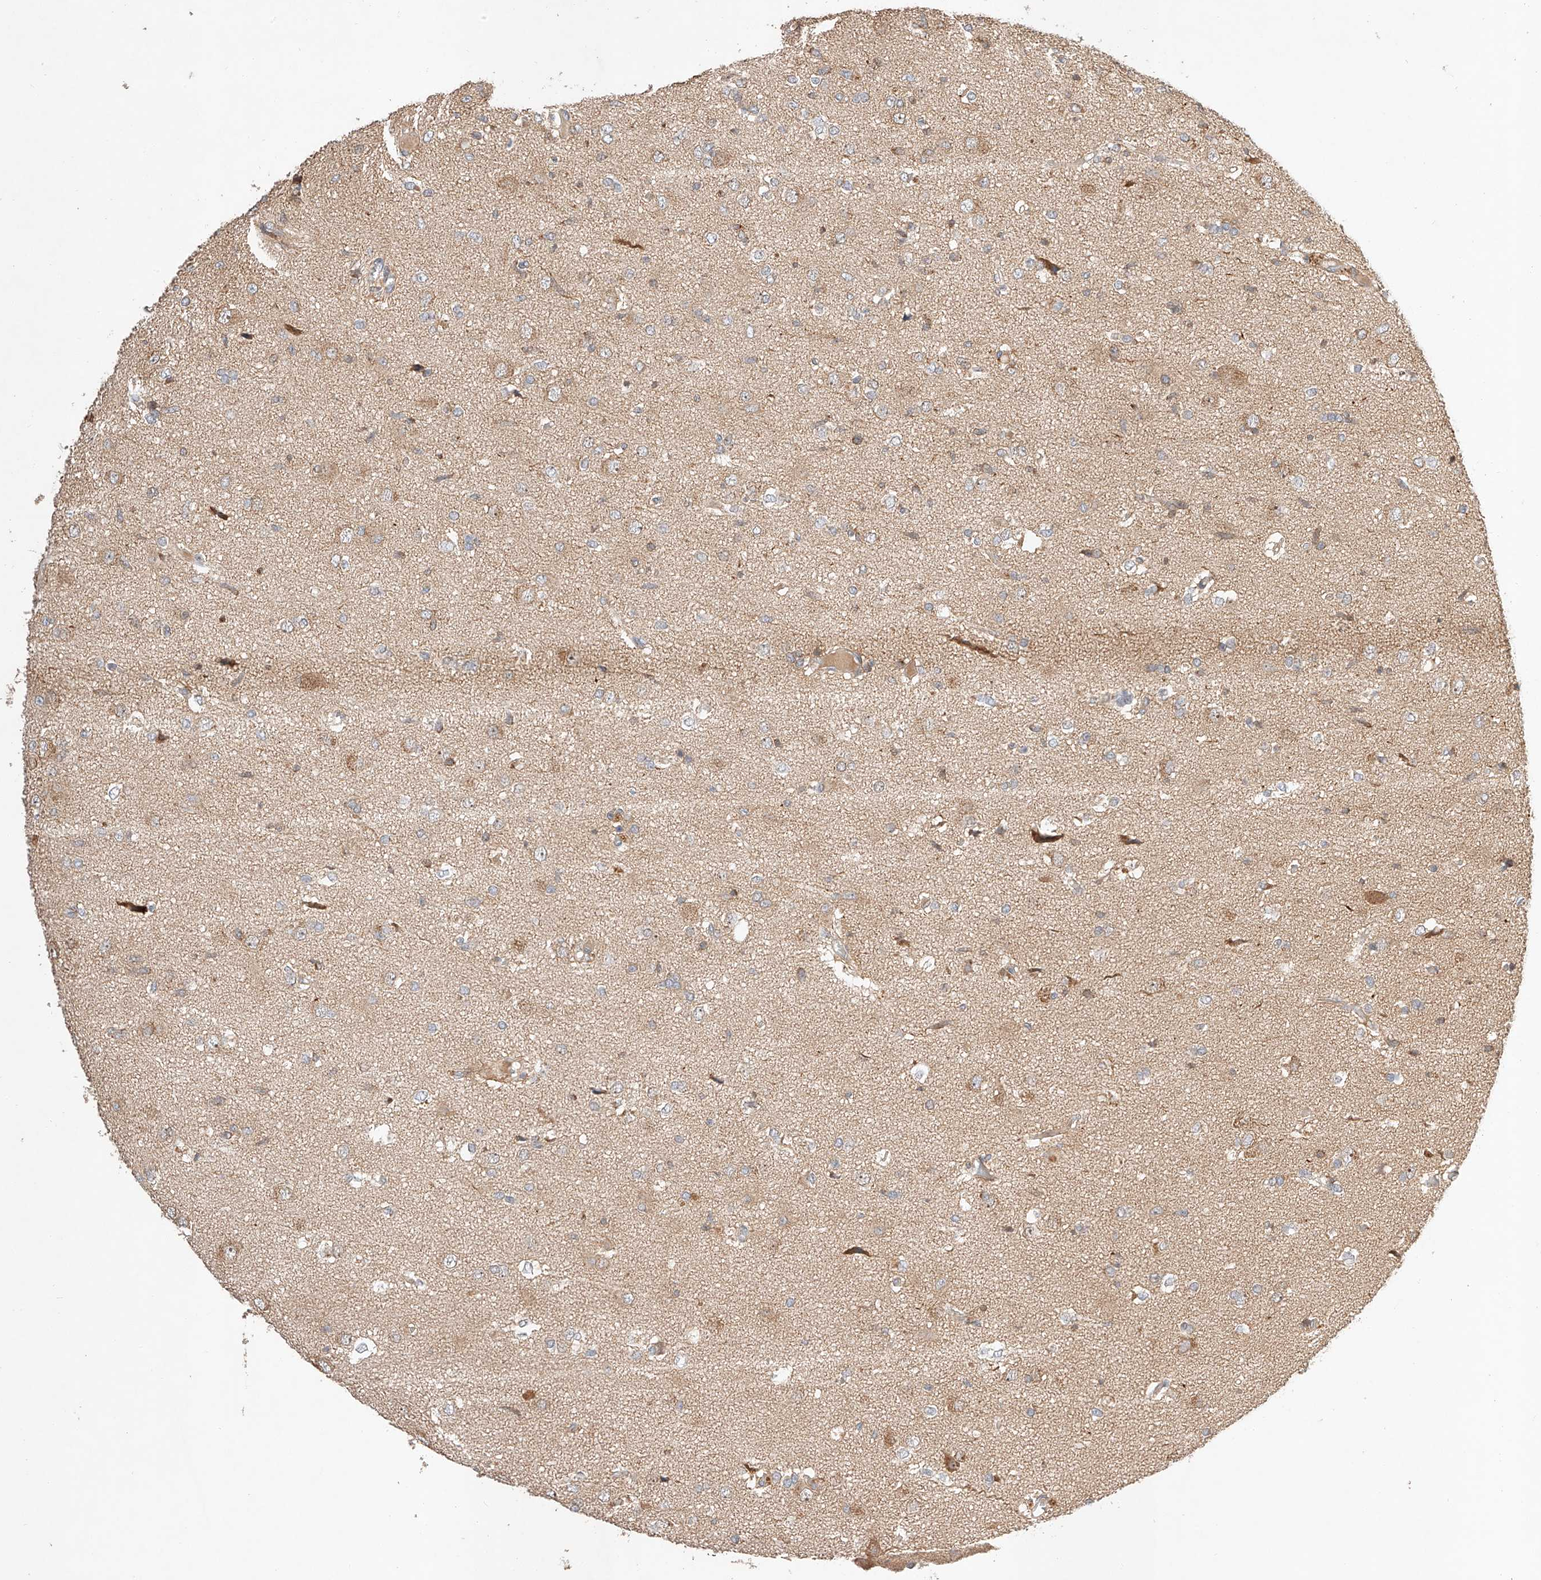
{"staining": {"intensity": "moderate", "quantity": "25%-75%", "location": "cytoplasmic/membranous"}, "tissue": "glioma", "cell_type": "Tumor cells", "image_type": "cancer", "snomed": [{"axis": "morphology", "description": "Glioma, malignant, High grade"}, {"axis": "topography", "description": "Brain"}], "caption": "Protein analysis of malignant high-grade glioma tissue shows moderate cytoplasmic/membranous positivity in approximately 25%-75% of tumor cells.", "gene": "RAB23", "patient": {"sex": "female", "age": 59}}